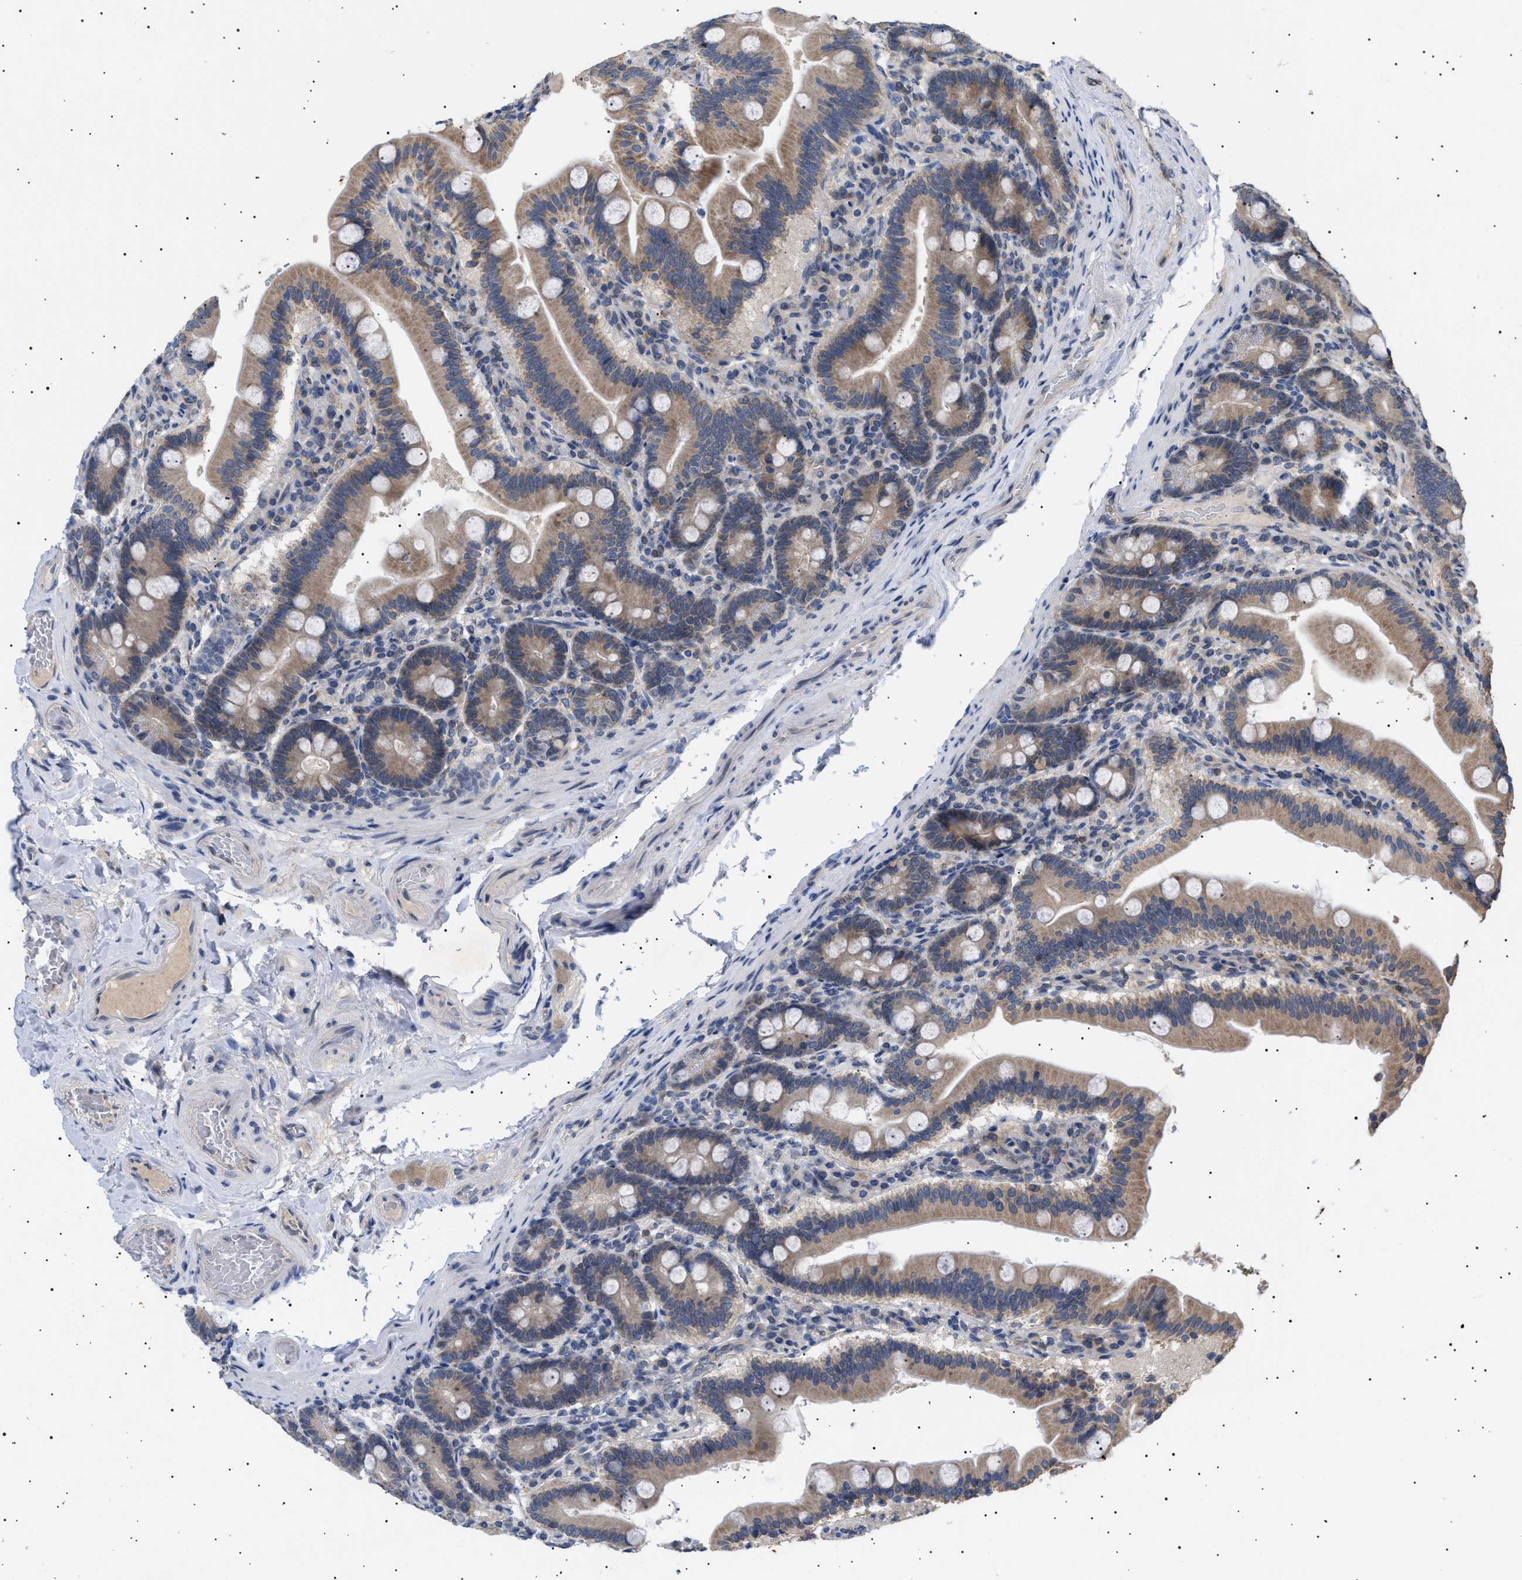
{"staining": {"intensity": "moderate", "quantity": ">75%", "location": "cytoplasmic/membranous"}, "tissue": "duodenum", "cell_type": "Glandular cells", "image_type": "normal", "snomed": [{"axis": "morphology", "description": "Normal tissue, NOS"}, {"axis": "topography", "description": "Duodenum"}], "caption": "Immunohistochemical staining of normal duodenum demonstrates medium levels of moderate cytoplasmic/membranous positivity in approximately >75% of glandular cells.", "gene": "NUP93", "patient": {"sex": "male", "age": 54}}